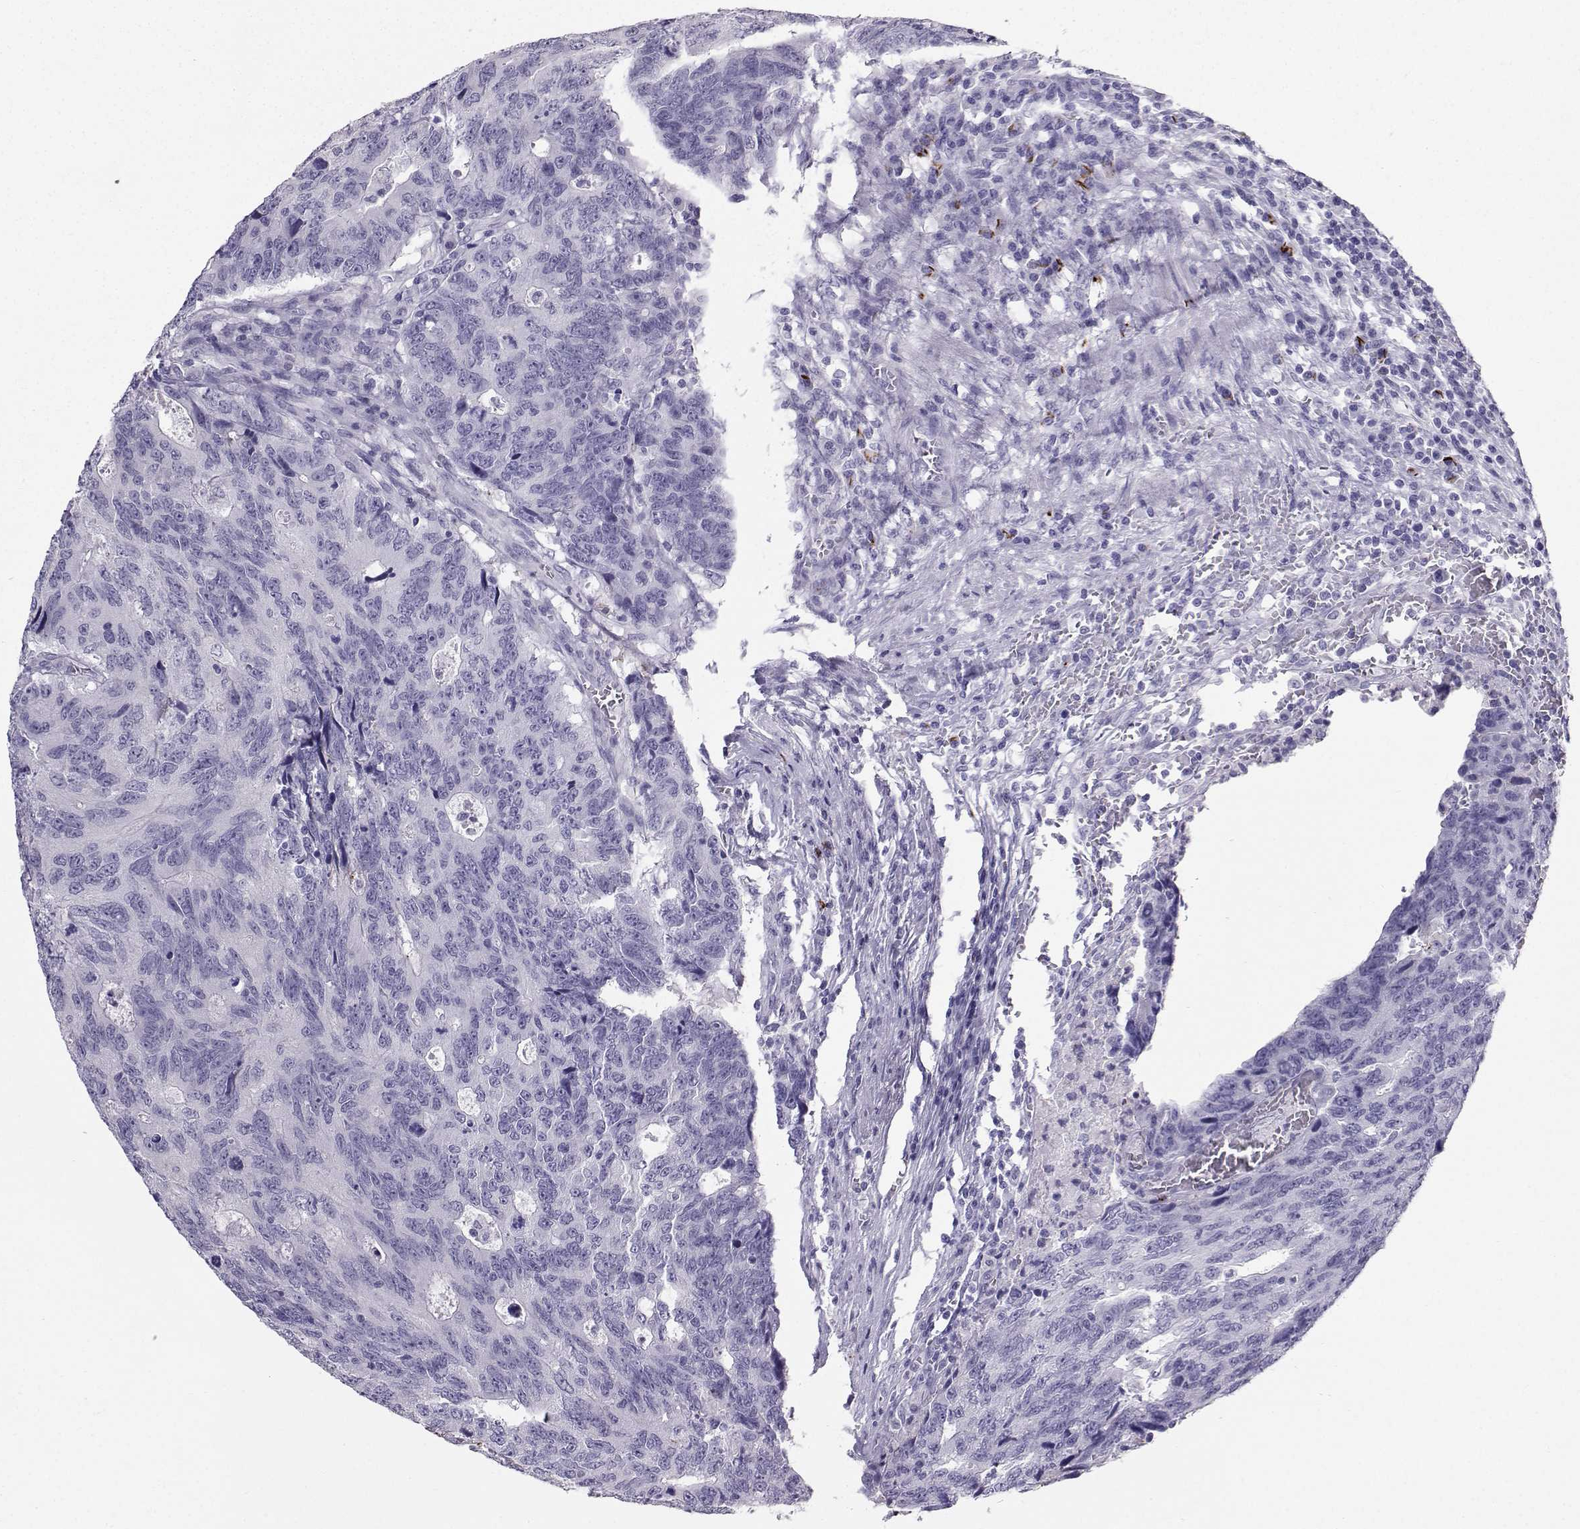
{"staining": {"intensity": "negative", "quantity": "none", "location": "none"}, "tissue": "colorectal cancer", "cell_type": "Tumor cells", "image_type": "cancer", "snomed": [{"axis": "morphology", "description": "Adenocarcinoma, NOS"}, {"axis": "topography", "description": "Colon"}], "caption": "Colorectal cancer stained for a protein using IHC shows no expression tumor cells.", "gene": "IQCD", "patient": {"sex": "female", "age": 77}}